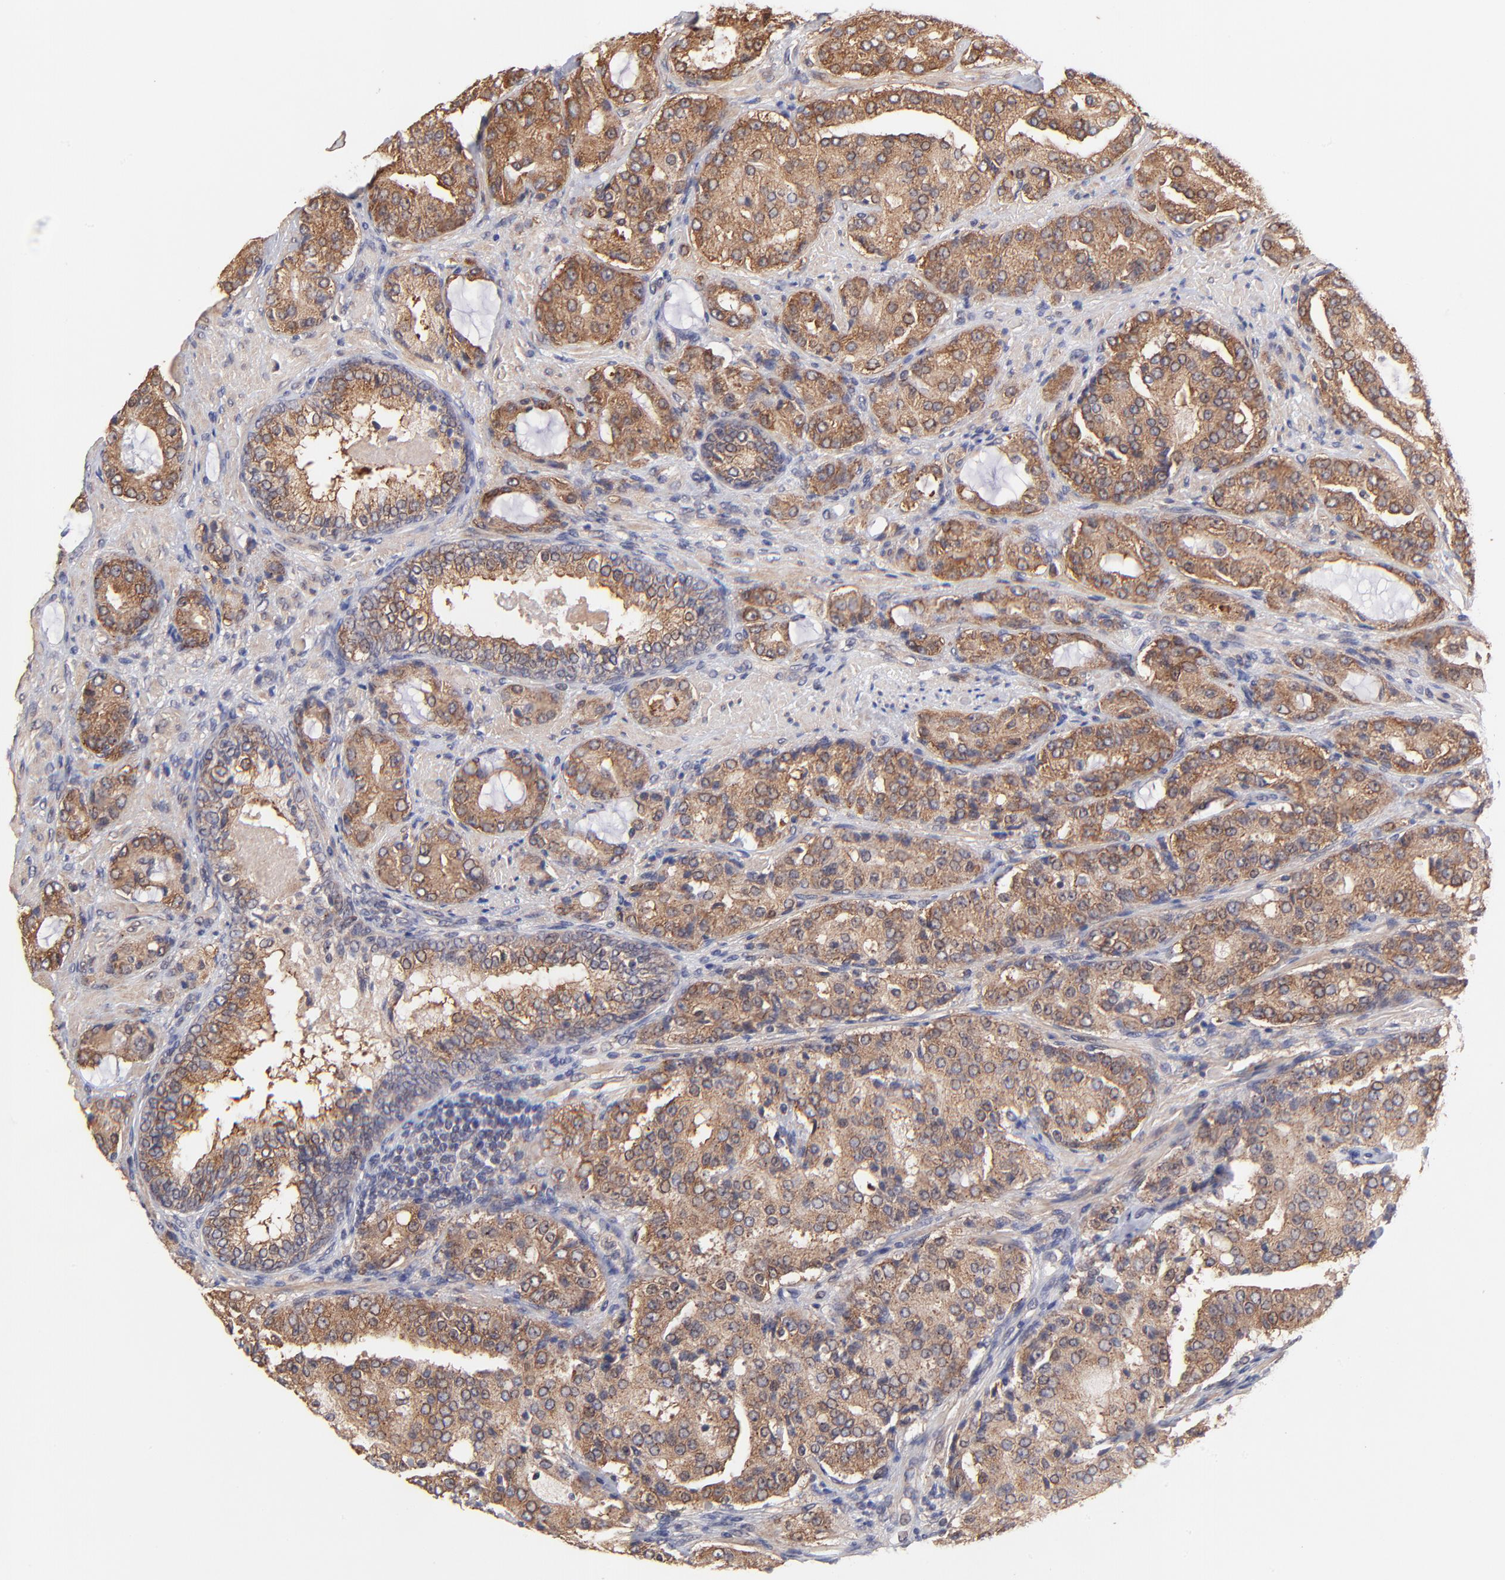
{"staining": {"intensity": "strong", "quantity": ">75%", "location": "cytoplasmic/membranous"}, "tissue": "prostate cancer", "cell_type": "Tumor cells", "image_type": "cancer", "snomed": [{"axis": "morphology", "description": "Adenocarcinoma, High grade"}, {"axis": "topography", "description": "Prostate"}], "caption": "Immunohistochemistry (IHC) image of prostate high-grade adenocarcinoma stained for a protein (brown), which reveals high levels of strong cytoplasmic/membranous staining in approximately >75% of tumor cells.", "gene": "BAIAP2L2", "patient": {"sex": "male", "age": 72}}